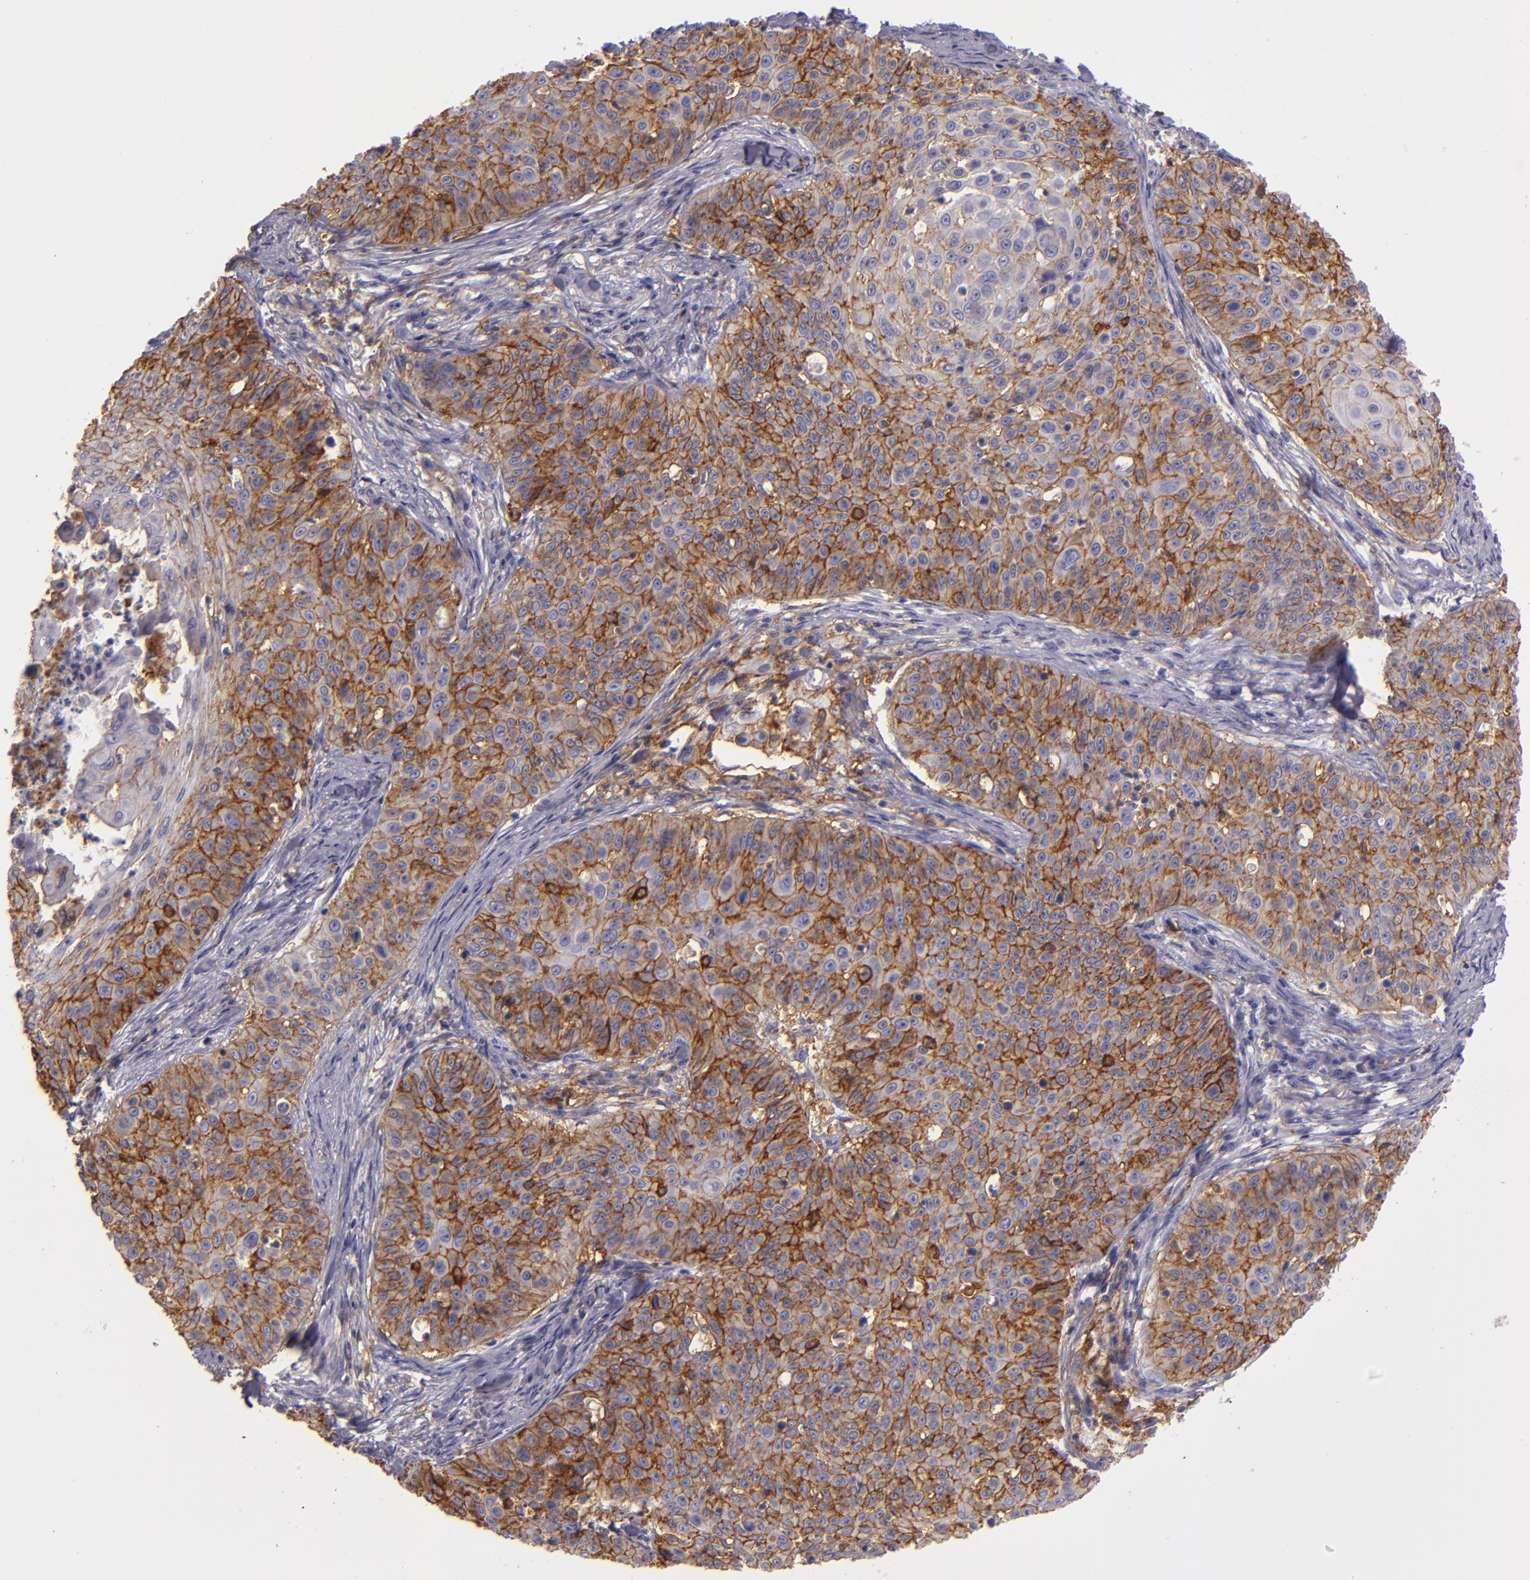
{"staining": {"intensity": "strong", "quantity": ">75%", "location": "cytoplasmic/membranous"}, "tissue": "skin cancer", "cell_type": "Tumor cells", "image_type": "cancer", "snomed": [{"axis": "morphology", "description": "Squamous cell carcinoma, NOS"}, {"axis": "topography", "description": "Skin"}], "caption": "A photomicrograph of human skin squamous cell carcinoma stained for a protein shows strong cytoplasmic/membranous brown staining in tumor cells.", "gene": "CD9", "patient": {"sex": "male", "age": 82}}